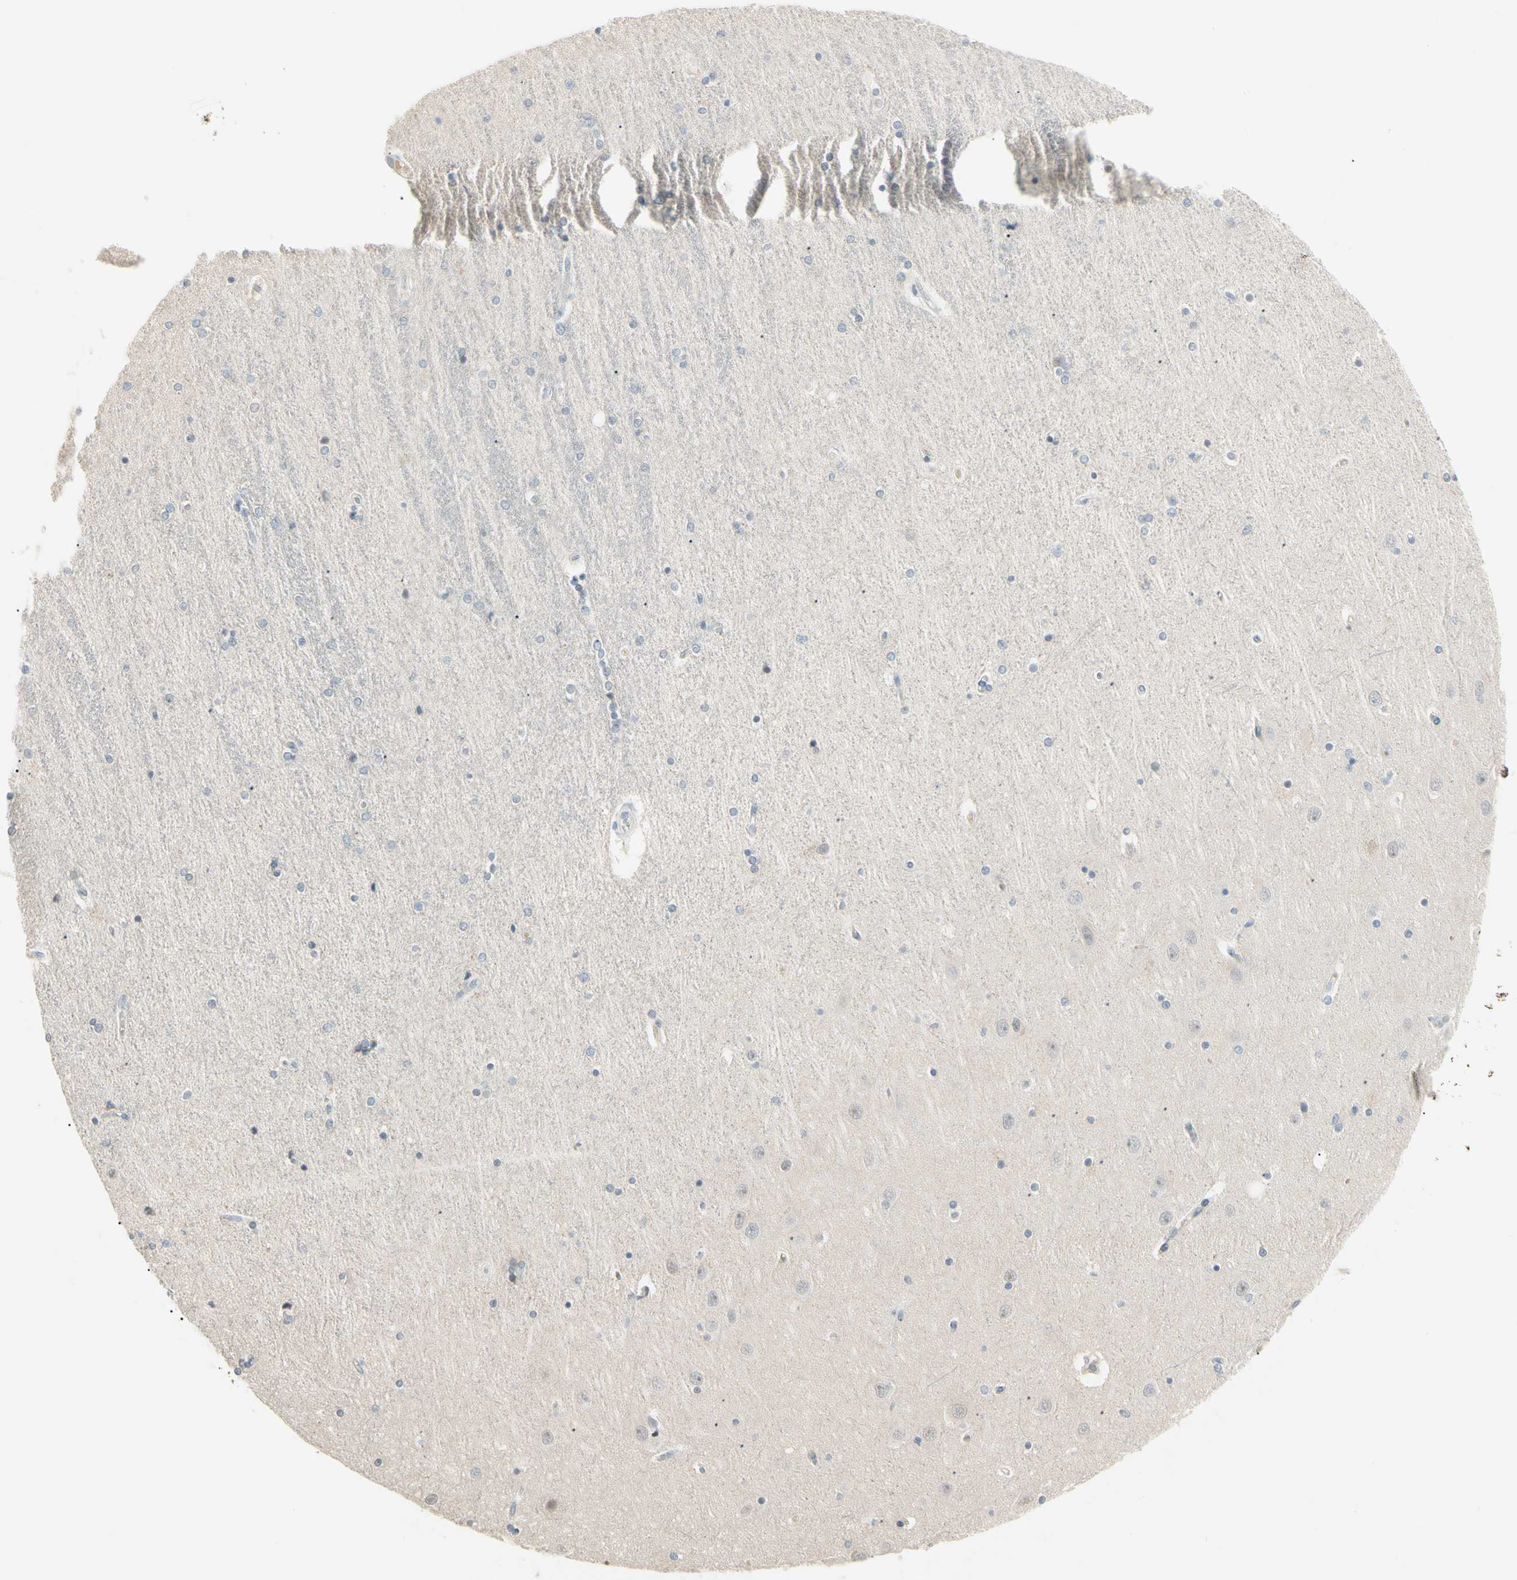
{"staining": {"intensity": "weak", "quantity": "<25%", "location": "nuclear"}, "tissue": "hippocampus", "cell_type": "Glial cells", "image_type": "normal", "snomed": [{"axis": "morphology", "description": "Normal tissue, NOS"}, {"axis": "topography", "description": "Hippocampus"}], "caption": "DAB immunohistochemical staining of benign hippocampus shows no significant staining in glial cells.", "gene": "ASPN", "patient": {"sex": "female", "age": 54}}